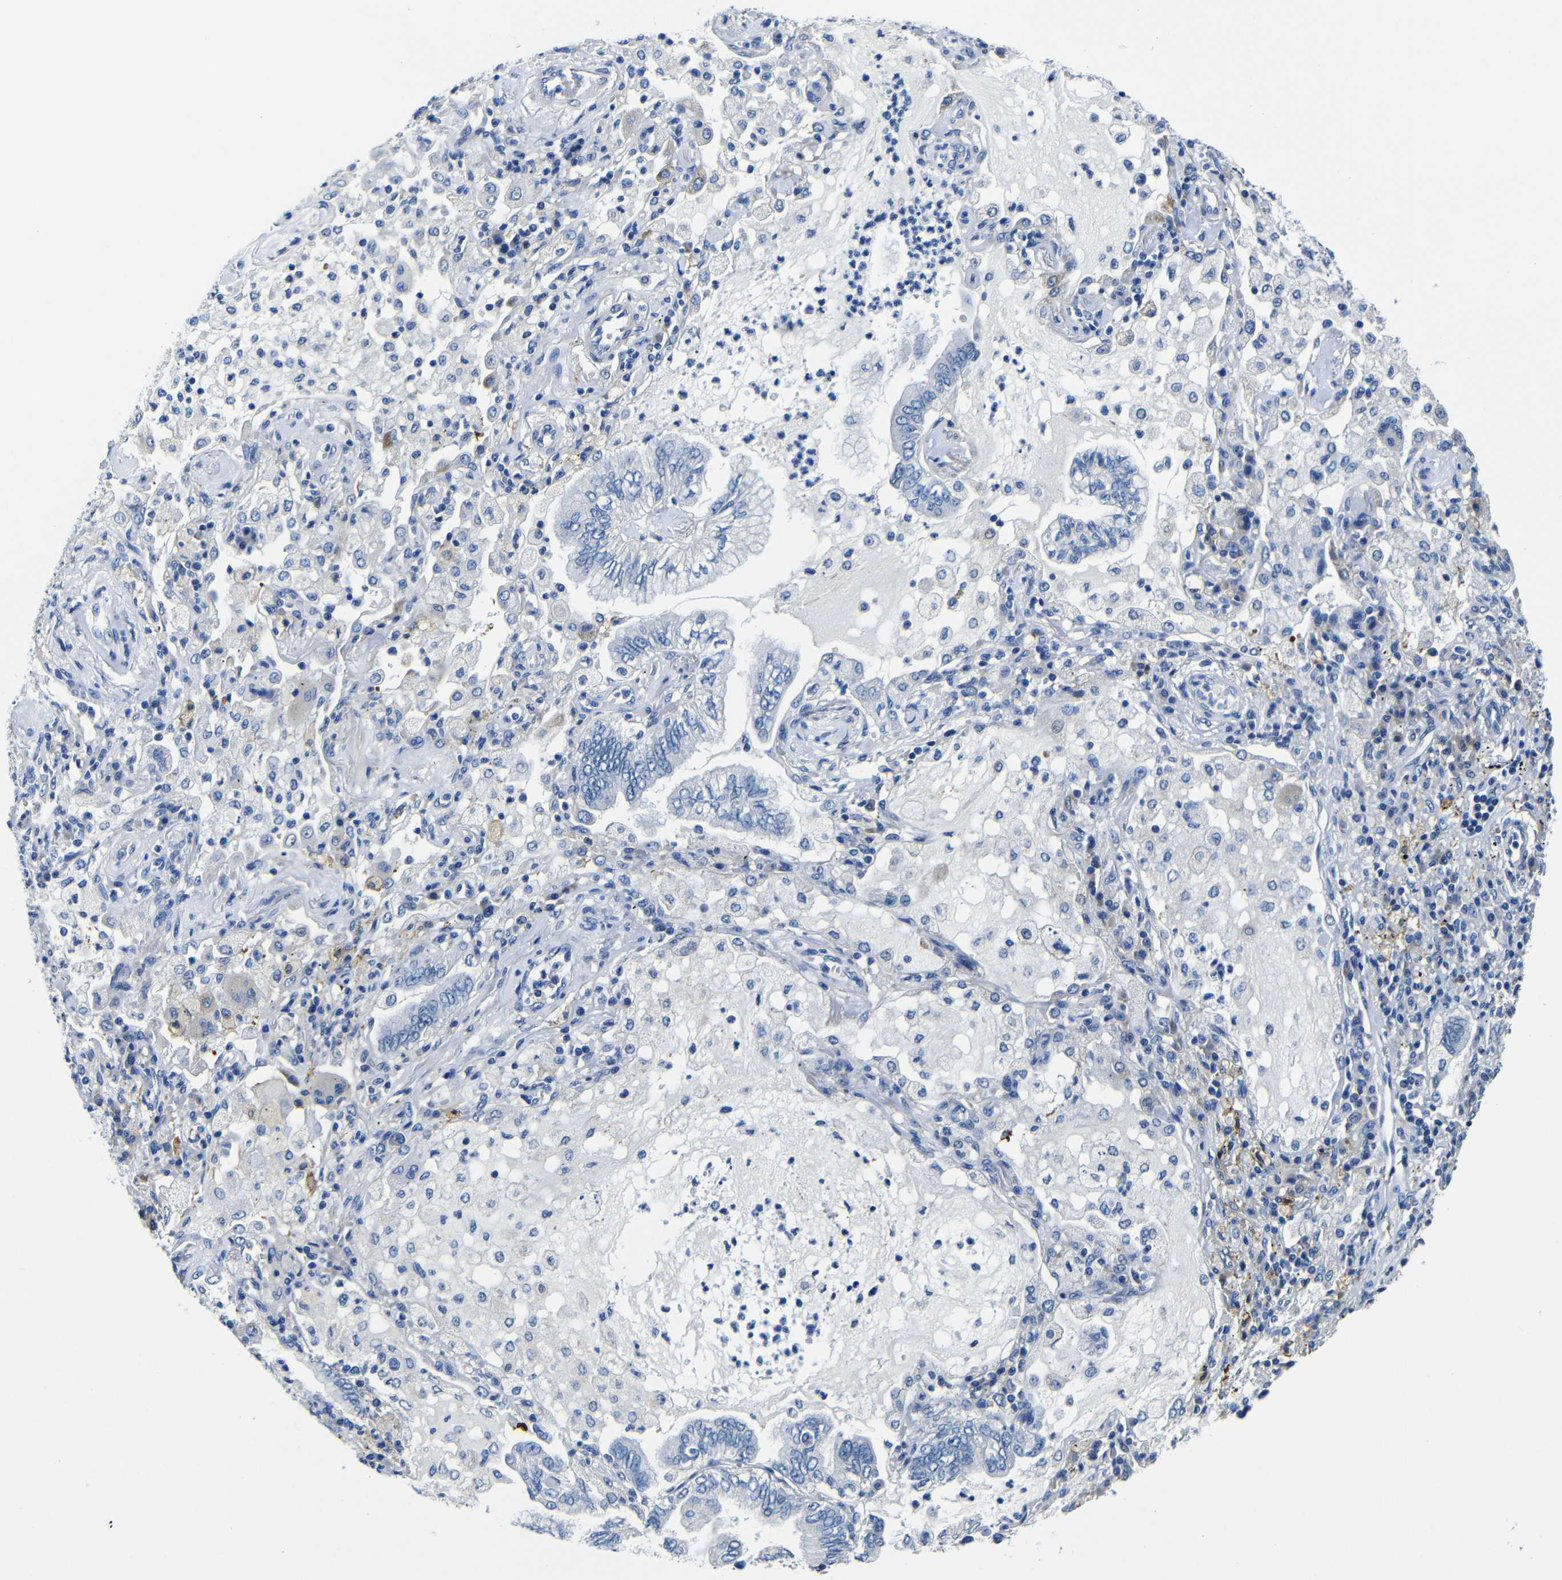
{"staining": {"intensity": "negative", "quantity": "none", "location": "none"}, "tissue": "lung cancer", "cell_type": "Tumor cells", "image_type": "cancer", "snomed": [{"axis": "morphology", "description": "Normal tissue, NOS"}, {"axis": "morphology", "description": "Adenocarcinoma, NOS"}, {"axis": "topography", "description": "Bronchus"}, {"axis": "topography", "description": "Lung"}], "caption": "DAB immunohistochemical staining of lung cancer (adenocarcinoma) reveals no significant expression in tumor cells. (DAB IHC, high magnification).", "gene": "TNFAIP1", "patient": {"sex": "female", "age": 70}}